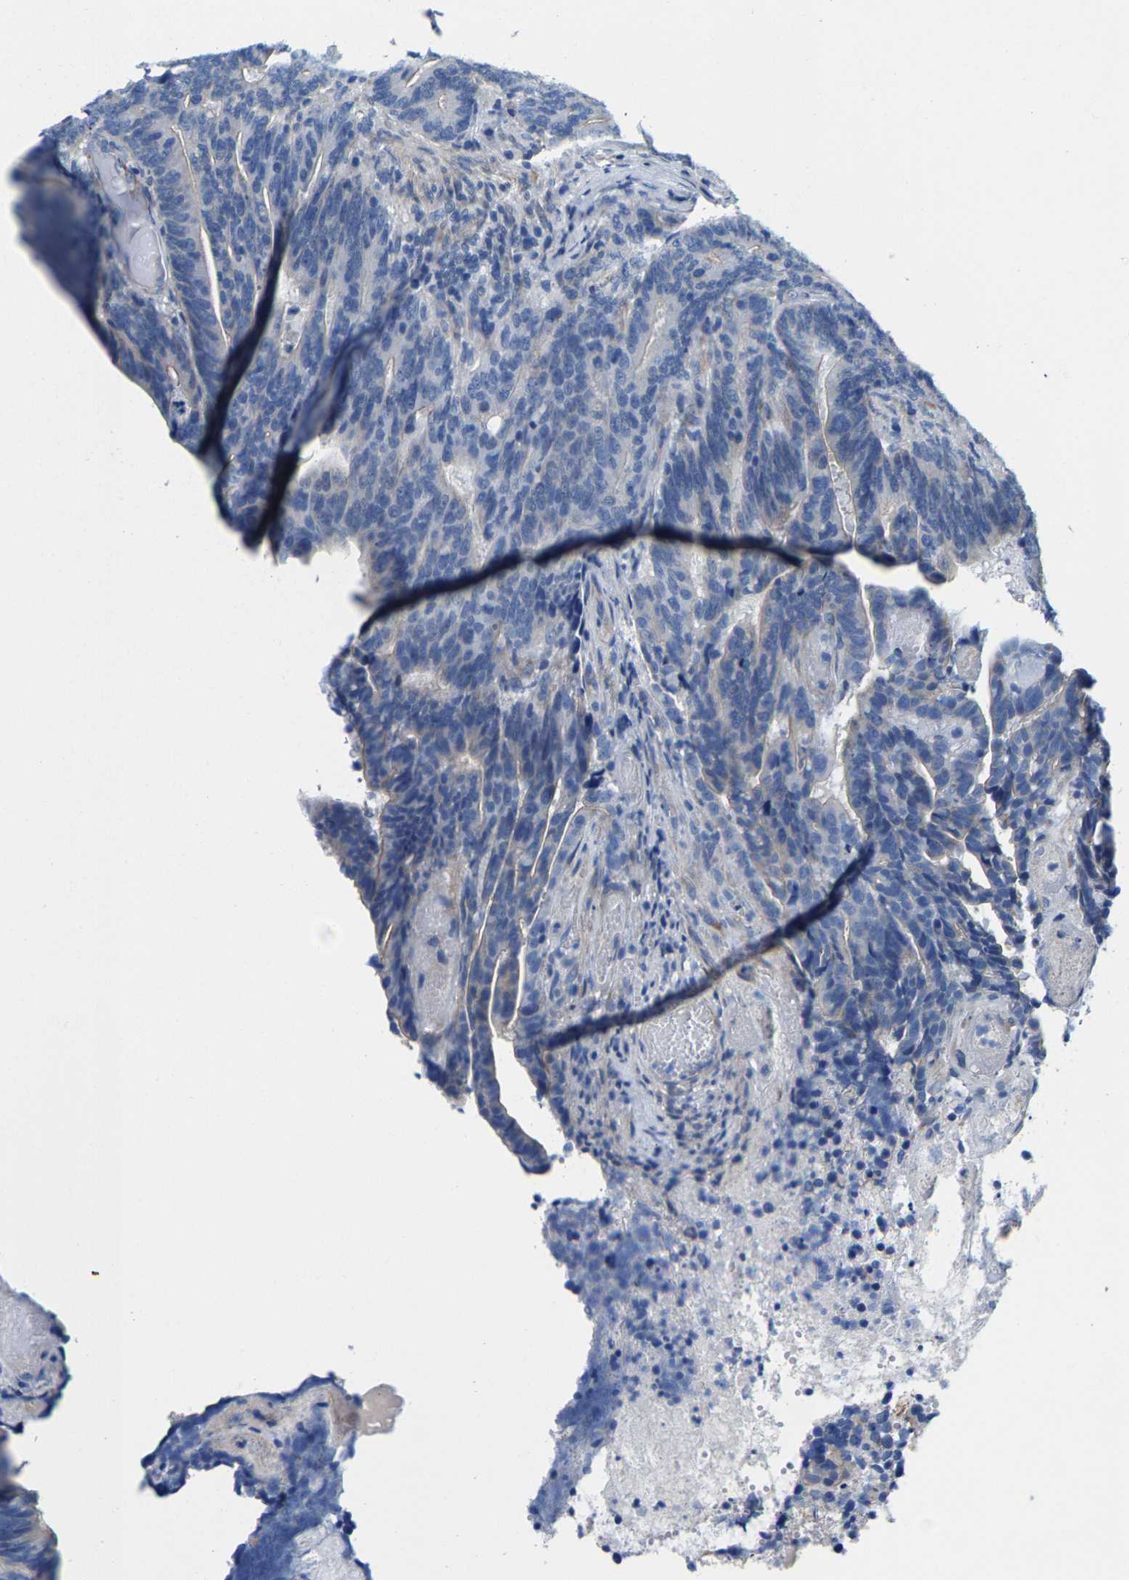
{"staining": {"intensity": "negative", "quantity": "none", "location": "none"}, "tissue": "colorectal cancer", "cell_type": "Tumor cells", "image_type": "cancer", "snomed": [{"axis": "morphology", "description": "Adenocarcinoma, NOS"}, {"axis": "topography", "description": "Colon"}], "caption": "Immunohistochemistry (IHC) photomicrograph of human colorectal adenocarcinoma stained for a protein (brown), which demonstrates no expression in tumor cells.", "gene": "DSCAM", "patient": {"sex": "female", "age": 66}}